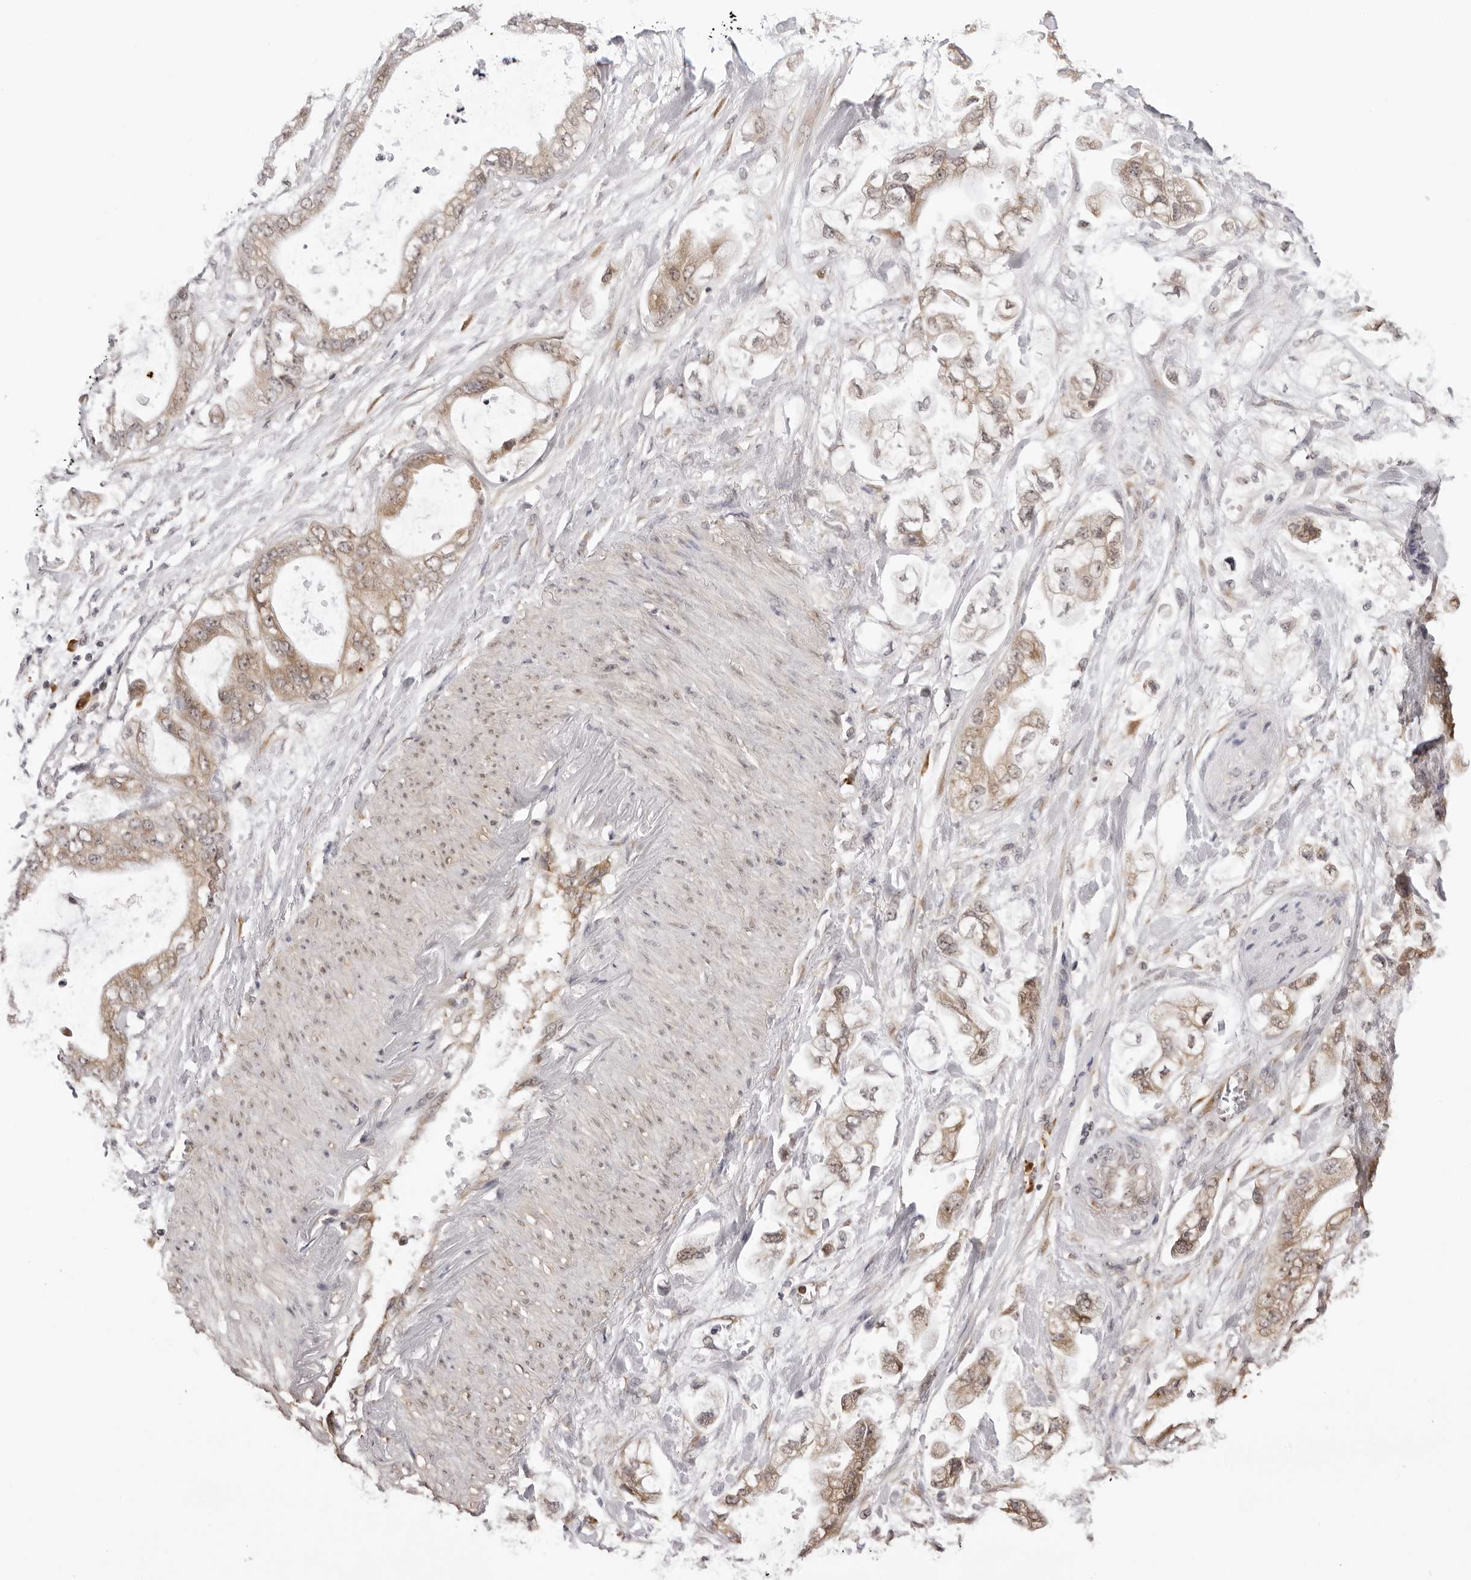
{"staining": {"intensity": "weak", "quantity": ">75%", "location": "cytoplasmic/membranous"}, "tissue": "stomach cancer", "cell_type": "Tumor cells", "image_type": "cancer", "snomed": [{"axis": "morphology", "description": "Normal tissue, NOS"}, {"axis": "morphology", "description": "Adenocarcinoma, NOS"}, {"axis": "topography", "description": "Stomach"}], "caption": "A high-resolution image shows immunohistochemistry (IHC) staining of stomach cancer, which displays weak cytoplasmic/membranous expression in about >75% of tumor cells. The staining was performed using DAB, with brown indicating positive protein expression. Nuclei are stained blue with hematoxylin.", "gene": "ZC3H11A", "patient": {"sex": "male", "age": 62}}